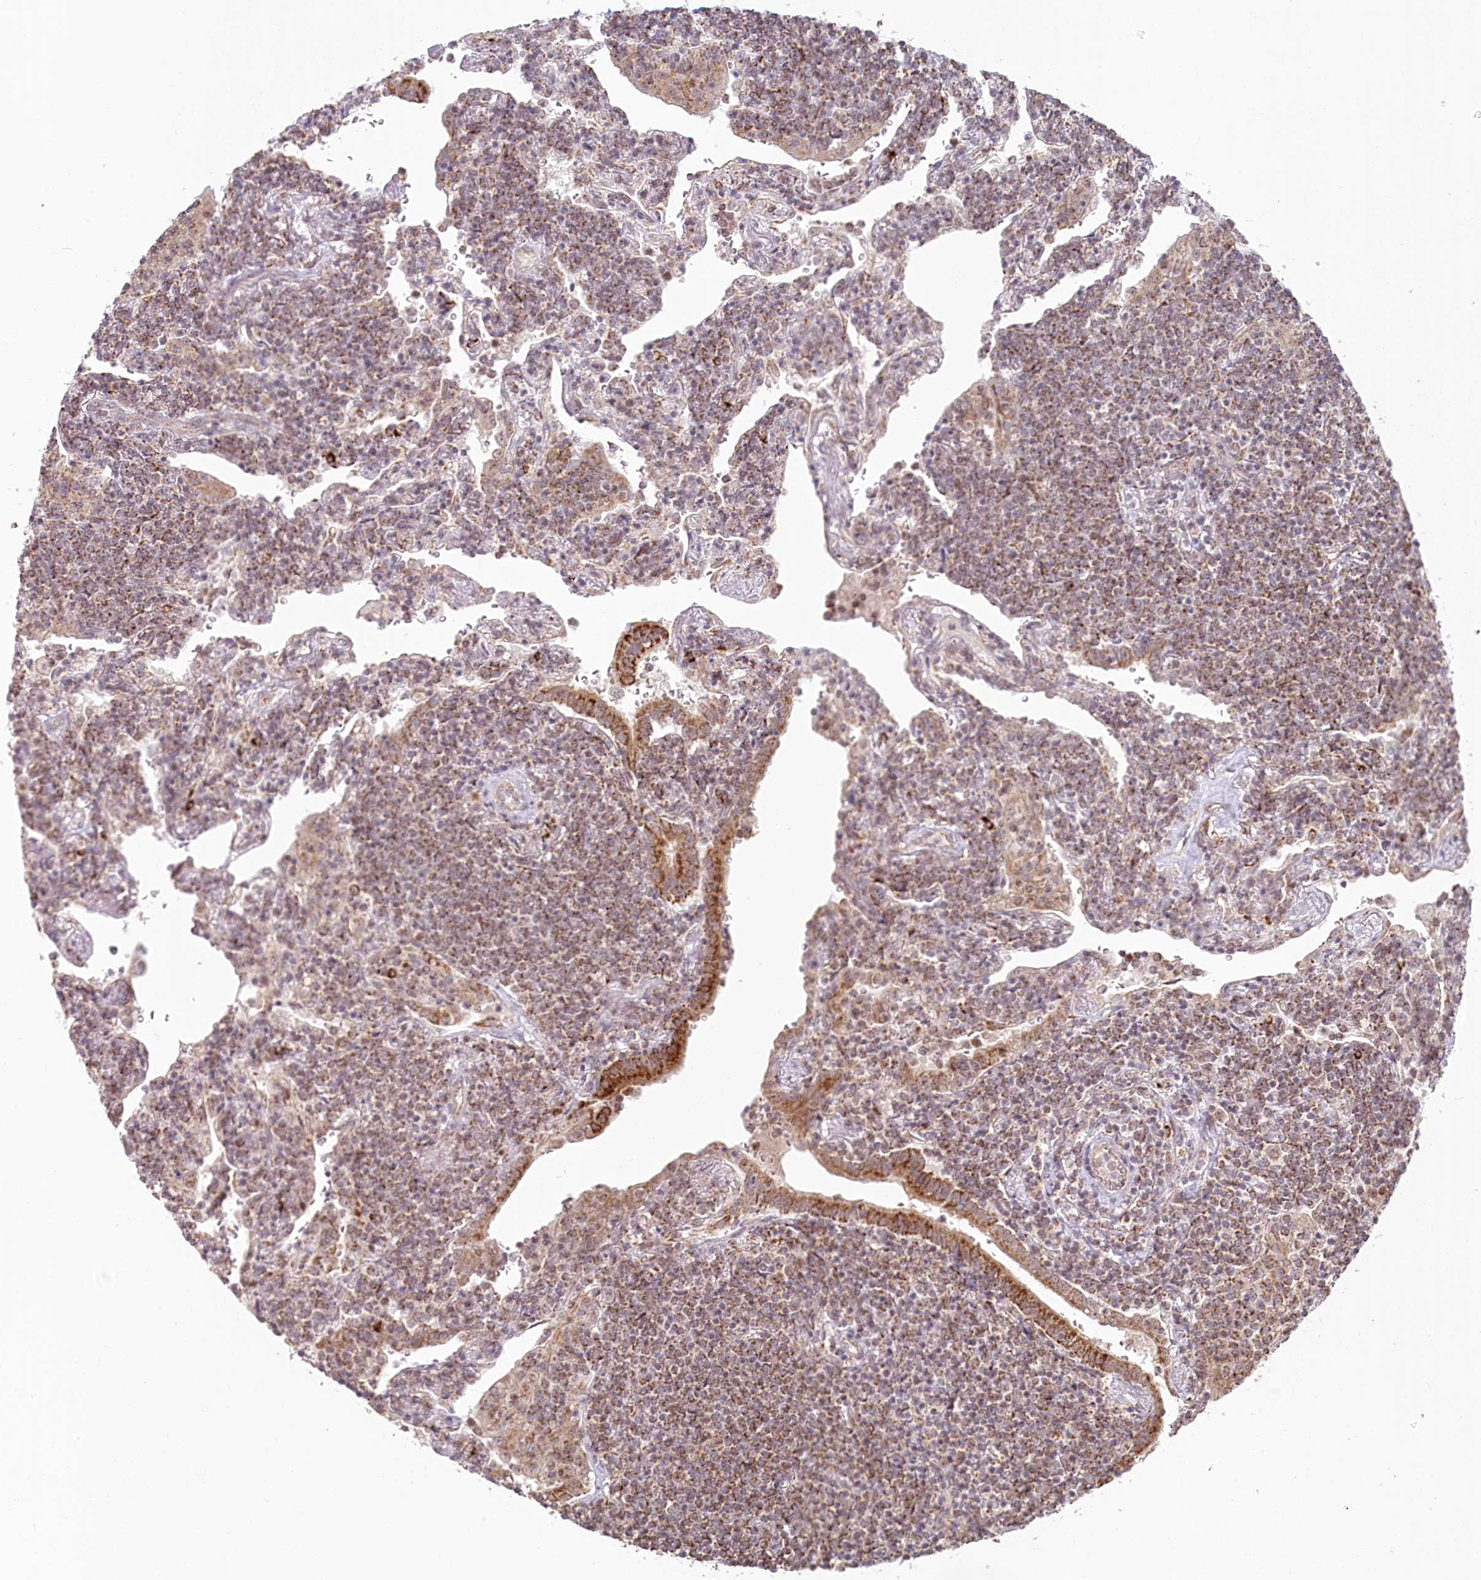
{"staining": {"intensity": "moderate", "quantity": ">75%", "location": "cytoplasmic/membranous"}, "tissue": "lymphoma", "cell_type": "Tumor cells", "image_type": "cancer", "snomed": [{"axis": "morphology", "description": "Malignant lymphoma, non-Hodgkin's type, Low grade"}, {"axis": "topography", "description": "Lung"}], "caption": "Brown immunohistochemical staining in human low-grade malignant lymphoma, non-Hodgkin's type exhibits moderate cytoplasmic/membranous staining in about >75% of tumor cells.", "gene": "RTN4IP1", "patient": {"sex": "female", "age": 71}}